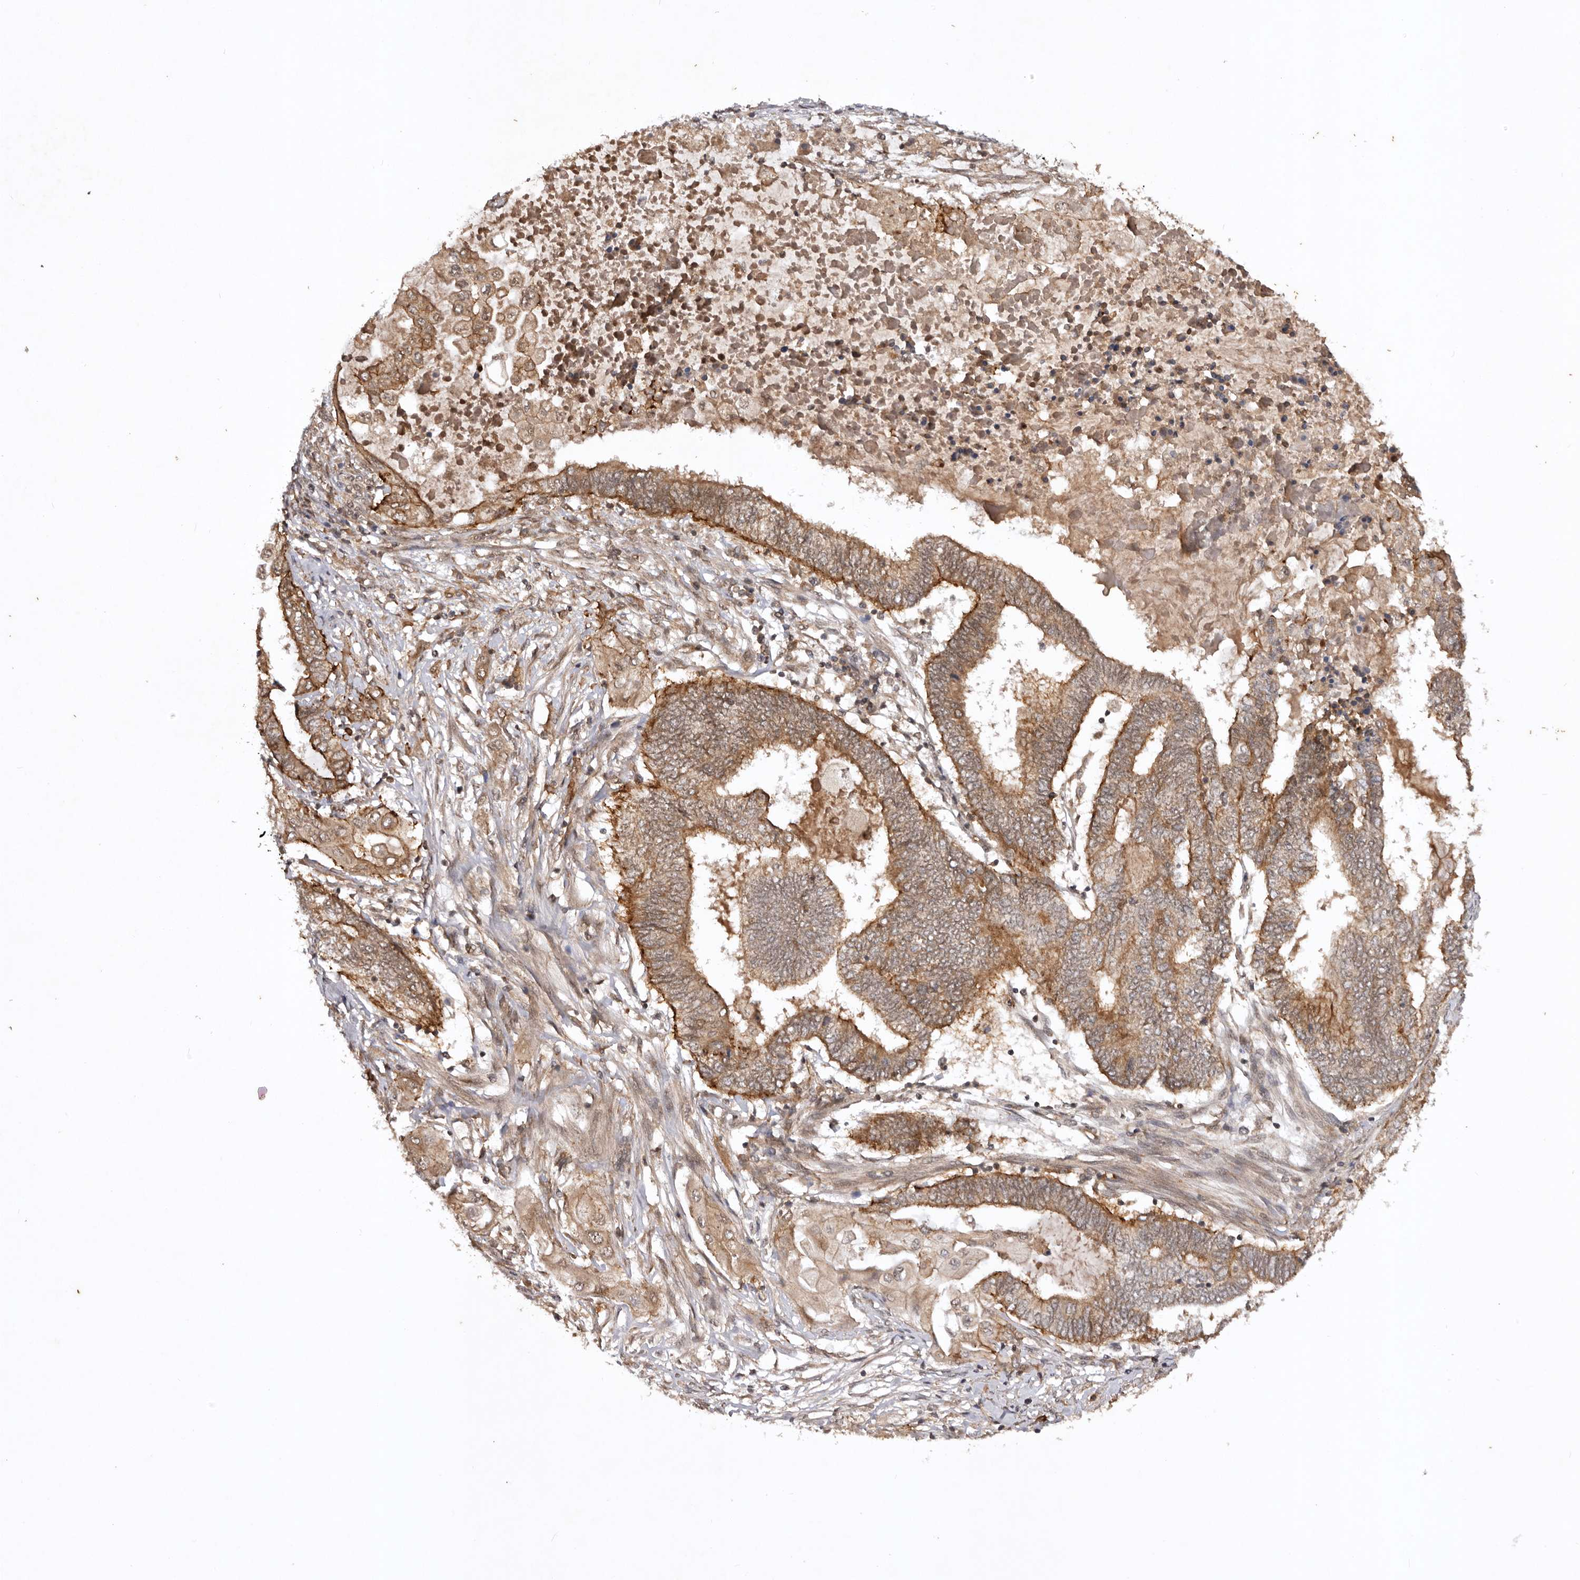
{"staining": {"intensity": "moderate", "quantity": ">75%", "location": "cytoplasmic/membranous"}, "tissue": "endometrial cancer", "cell_type": "Tumor cells", "image_type": "cancer", "snomed": [{"axis": "morphology", "description": "Adenocarcinoma, NOS"}, {"axis": "topography", "description": "Uterus"}, {"axis": "topography", "description": "Endometrium"}], "caption": "Endometrial adenocarcinoma stained with a protein marker exhibits moderate staining in tumor cells.", "gene": "TARS2", "patient": {"sex": "female", "age": 70}}